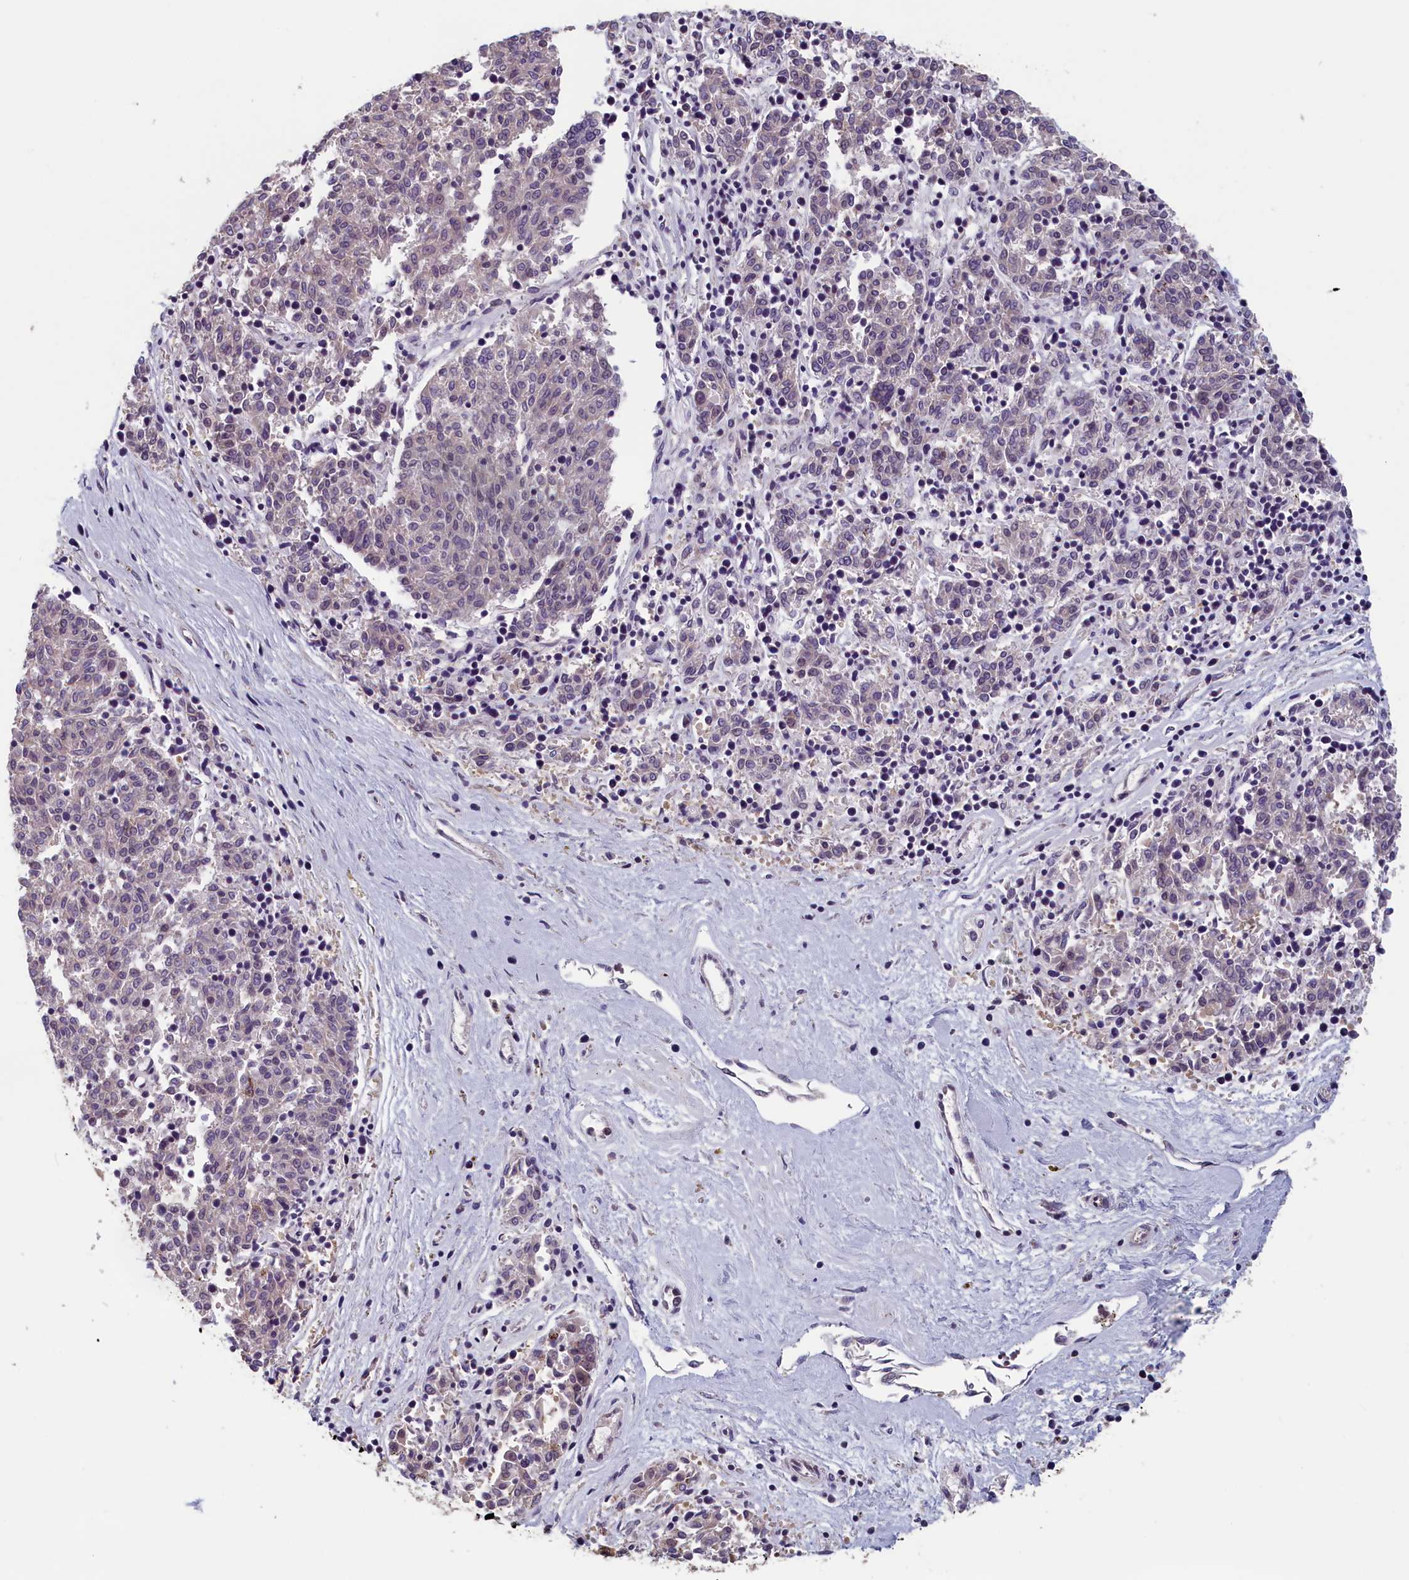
{"staining": {"intensity": "negative", "quantity": "none", "location": "none"}, "tissue": "melanoma", "cell_type": "Tumor cells", "image_type": "cancer", "snomed": [{"axis": "morphology", "description": "Malignant melanoma, NOS"}, {"axis": "topography", "description": "Skin"}], "caption": "There is no significant expression in tumor cells of malignant melanoma.", "gene": "TMEM116", "patient": {"sex": "female", "age": 72}}